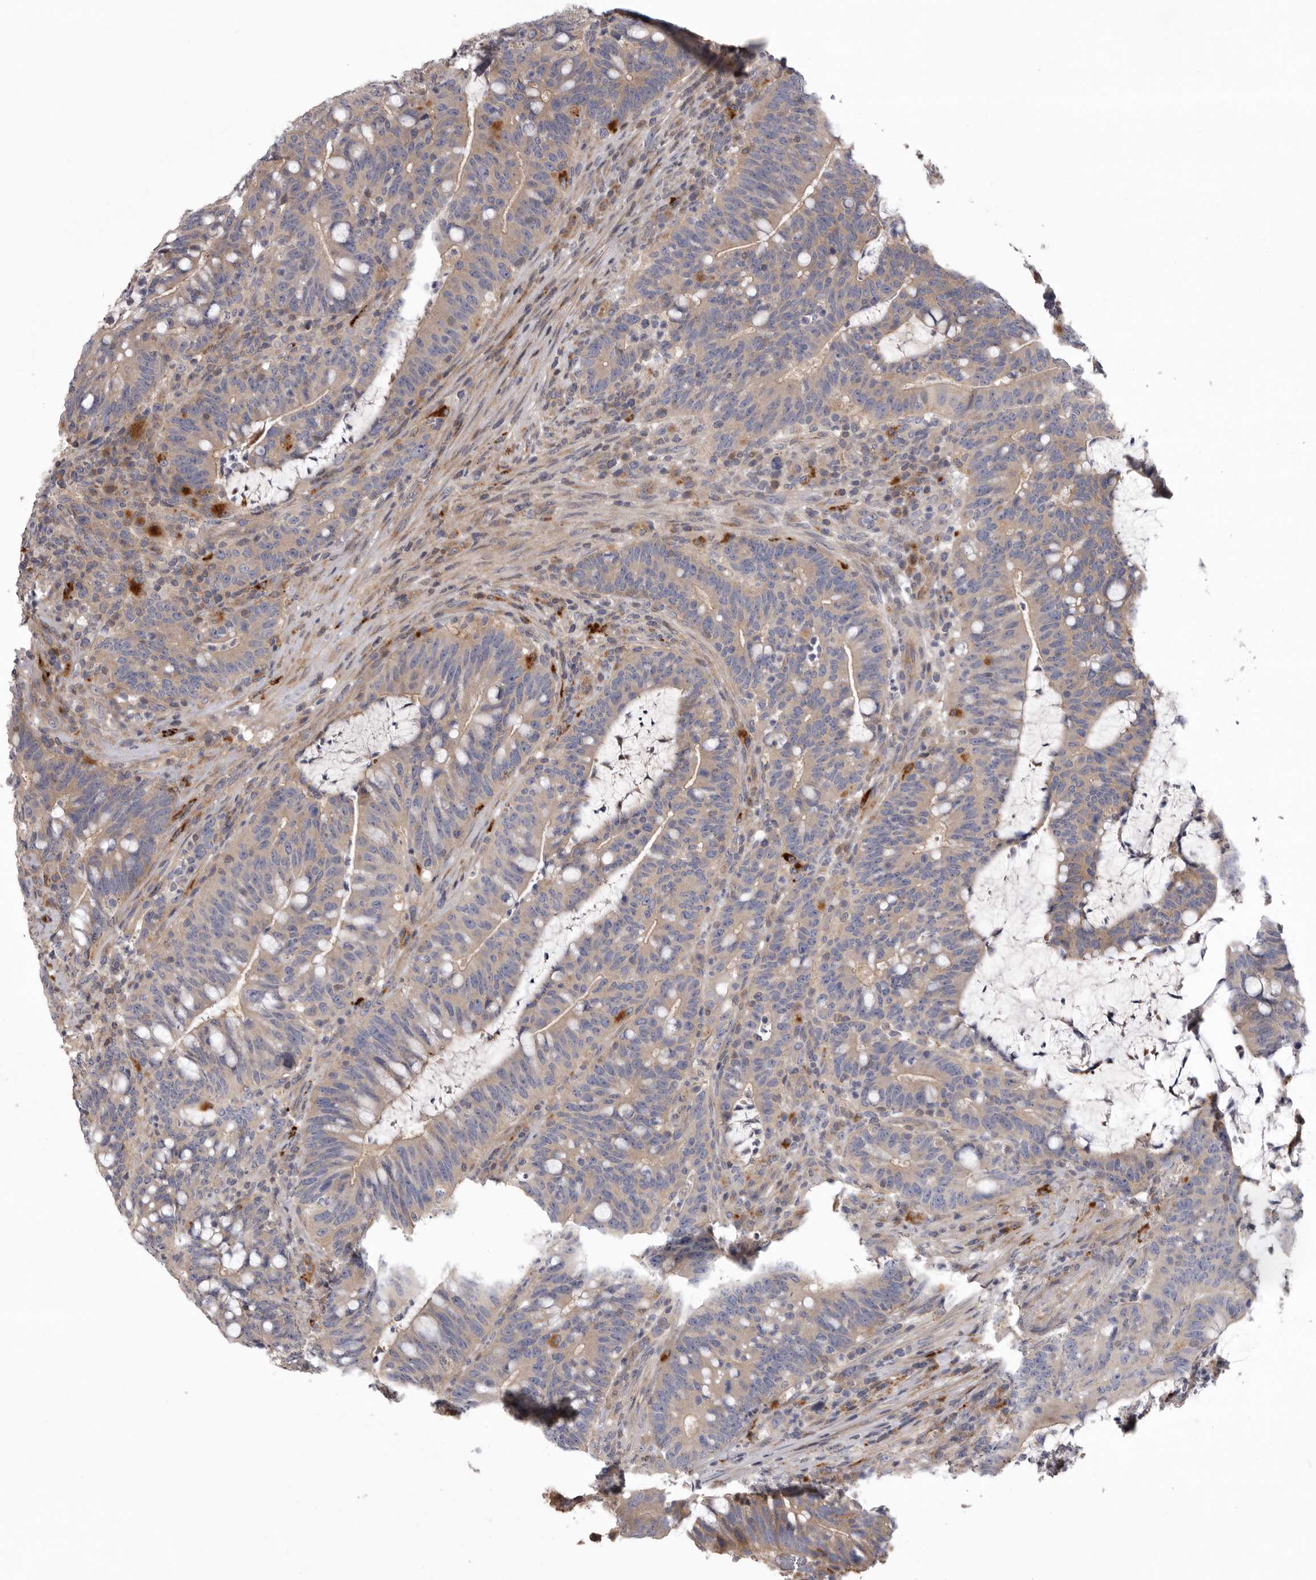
{"staining": {"intensity": "weak", "quantity": "25%-75%", "location": "cytoplasmic/membranous"}, "tissue": "colorectal cancer", "cell_type": "Tumor cells", "image_type": "cancer", "snomed": [{"axis": "morphology", "description": "Adenocarcinoma, NOS"}, {"axis": "topography", "description": "Colon"}], "caption": "Colorectal cancer was stained to show a protein in brown. There is low levels of weak cytoplasmic/membranous positivity in approximately 25%-75% of tumor cells. (Brightfield microscopy of DAB IHC at high magnification).", "gene": "WDR47", "patient": {"sex": "female", "age": 66}}